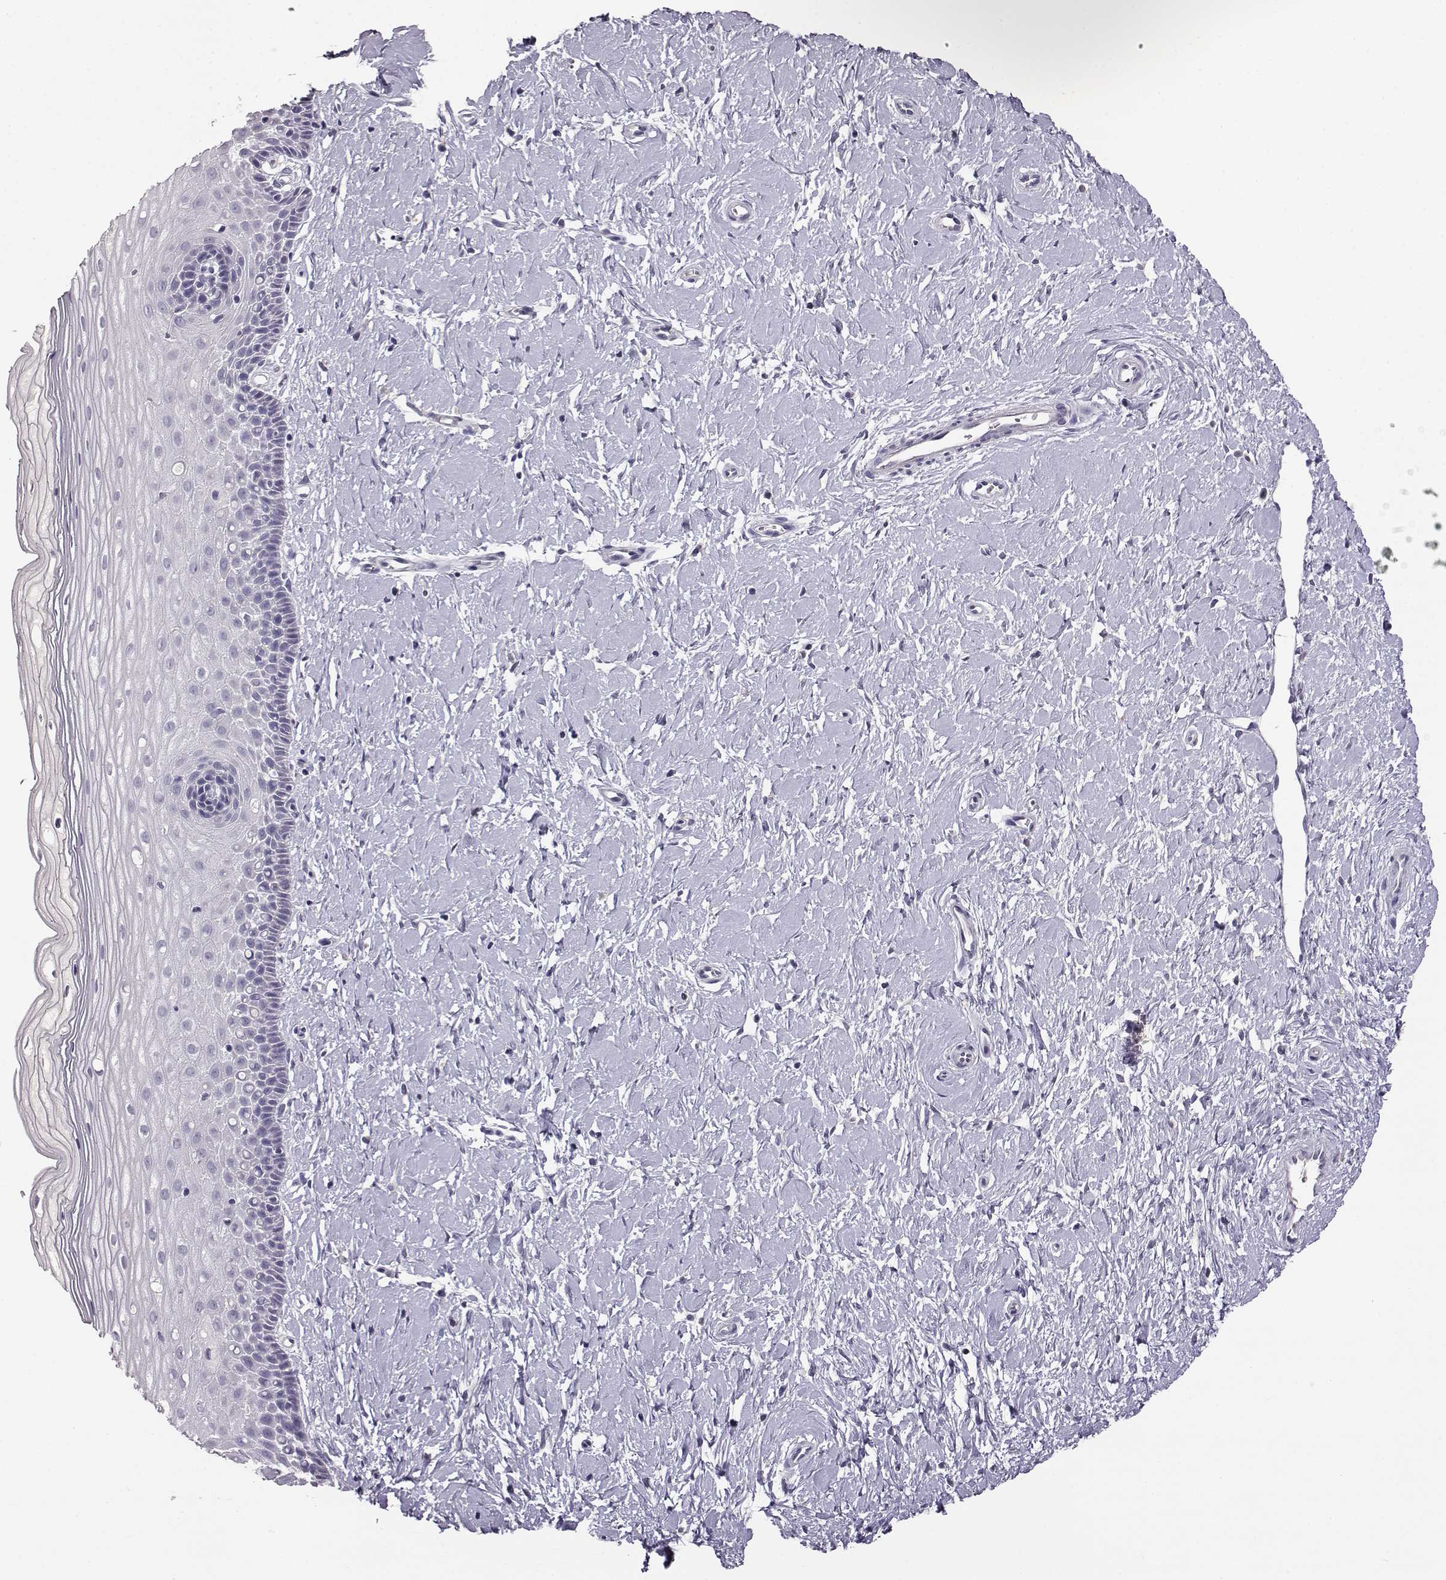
{"staining": {"intensity": "negative", "quantity": "none", "location": "none"}, "tissue": "cervix", "cell_type": "Glandular cells", "image_type": "normal", "snomed": [{"axis": "morphology", "description": "Normal tissue, NOS"}, {"axis": "topography", "description": "Cervix"}], "caption": "Immunohistochemistry (IHC) micrograph of unremarkable human cervix stained for a protein (brown), which reveals no expression in glandular cells.", "gene": "AKR1B1", "patient": {"sex": "female", "age": 37}}